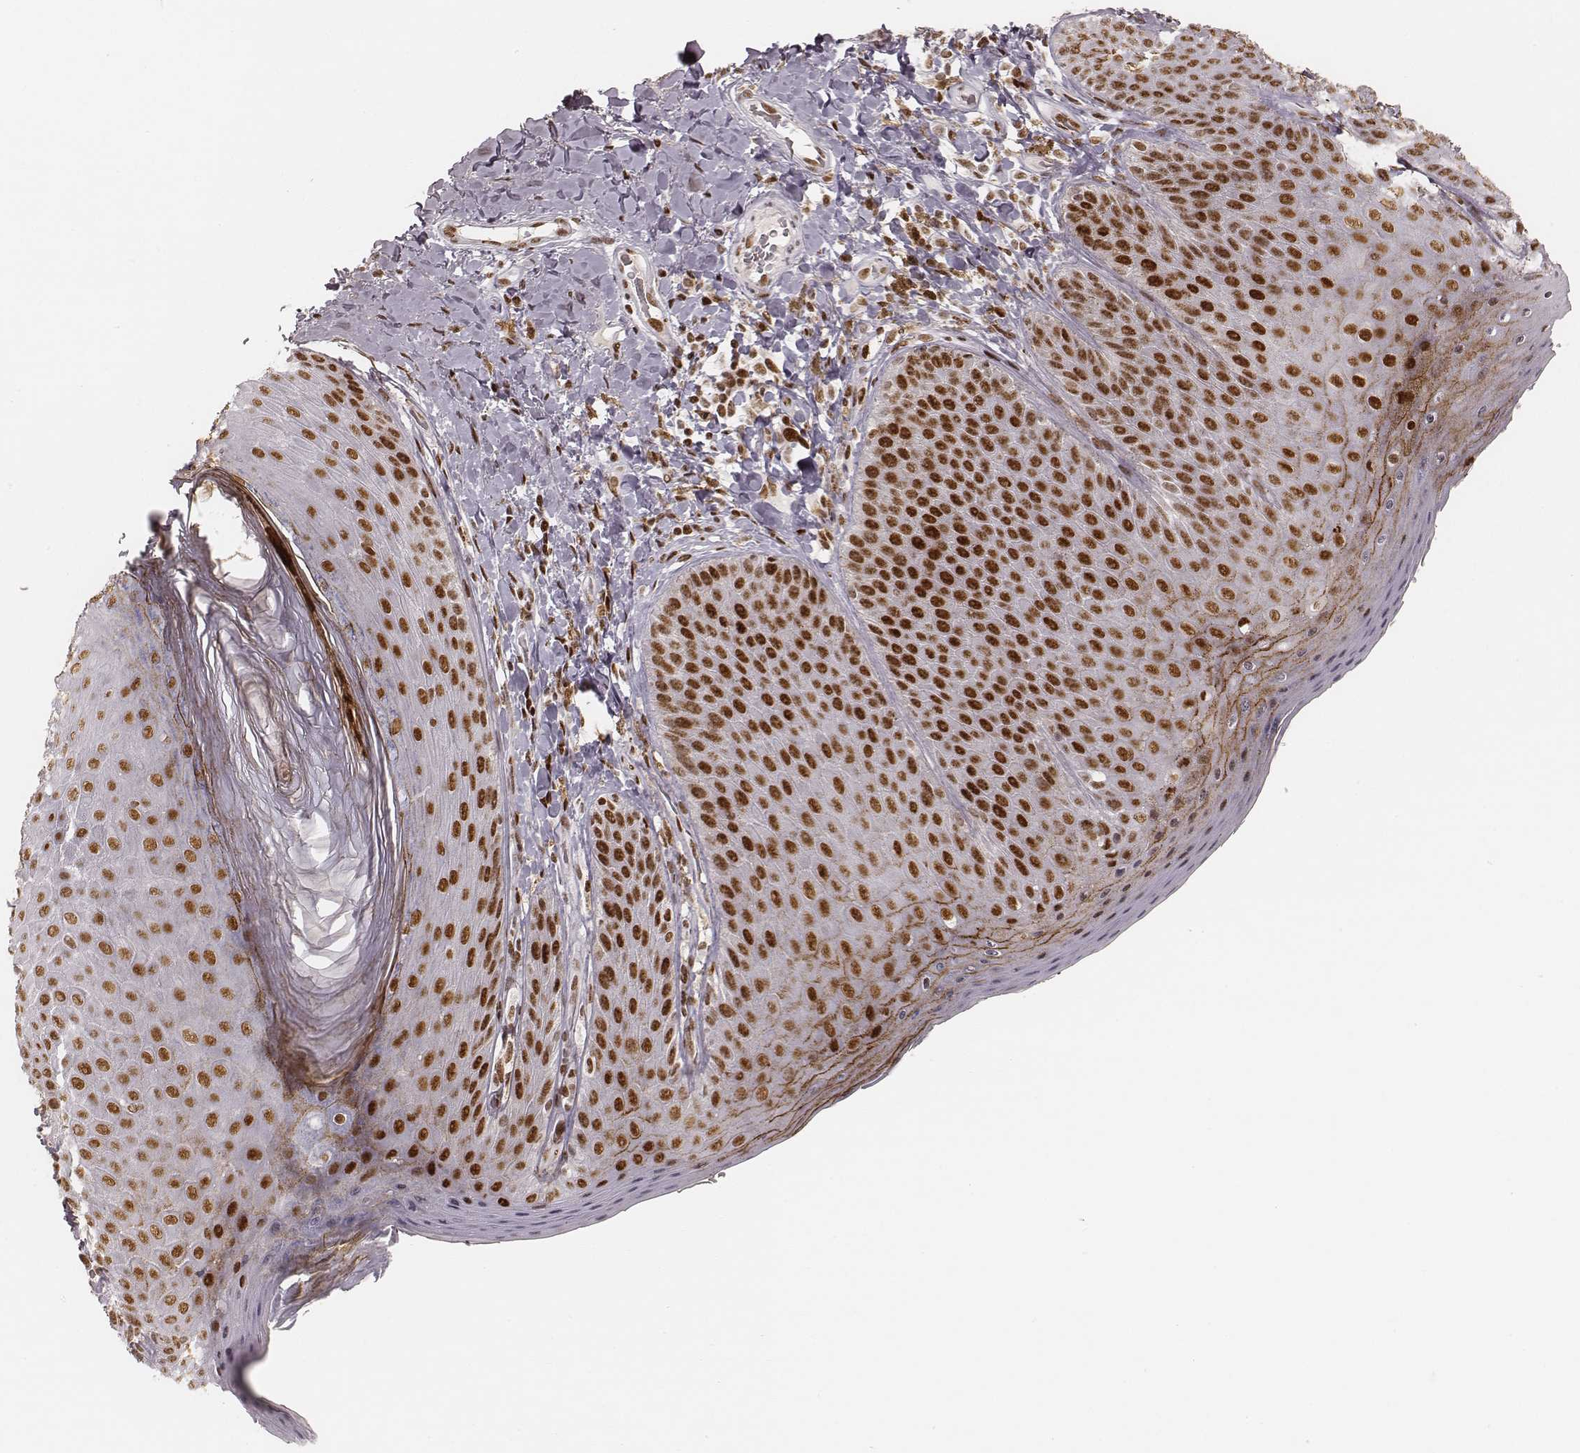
{"staining": {"intensity": "strong", "quantity": ">75%", "location": "nuclear"}, "tissue": "skin", "cell_type": "Epidermal cells", "image_type": "normal", "snomed": [{"axis": "morphology", "description": "Normal tissue, NOS"}, {"axis": "topography", "description": "Anal"}], "caption": "Strong nuclear positivity is present in approximately >75% of epidermal cells in normal skin.", "gene": "HNRNPC", "patient": {"sex": "male", "age": 53}}